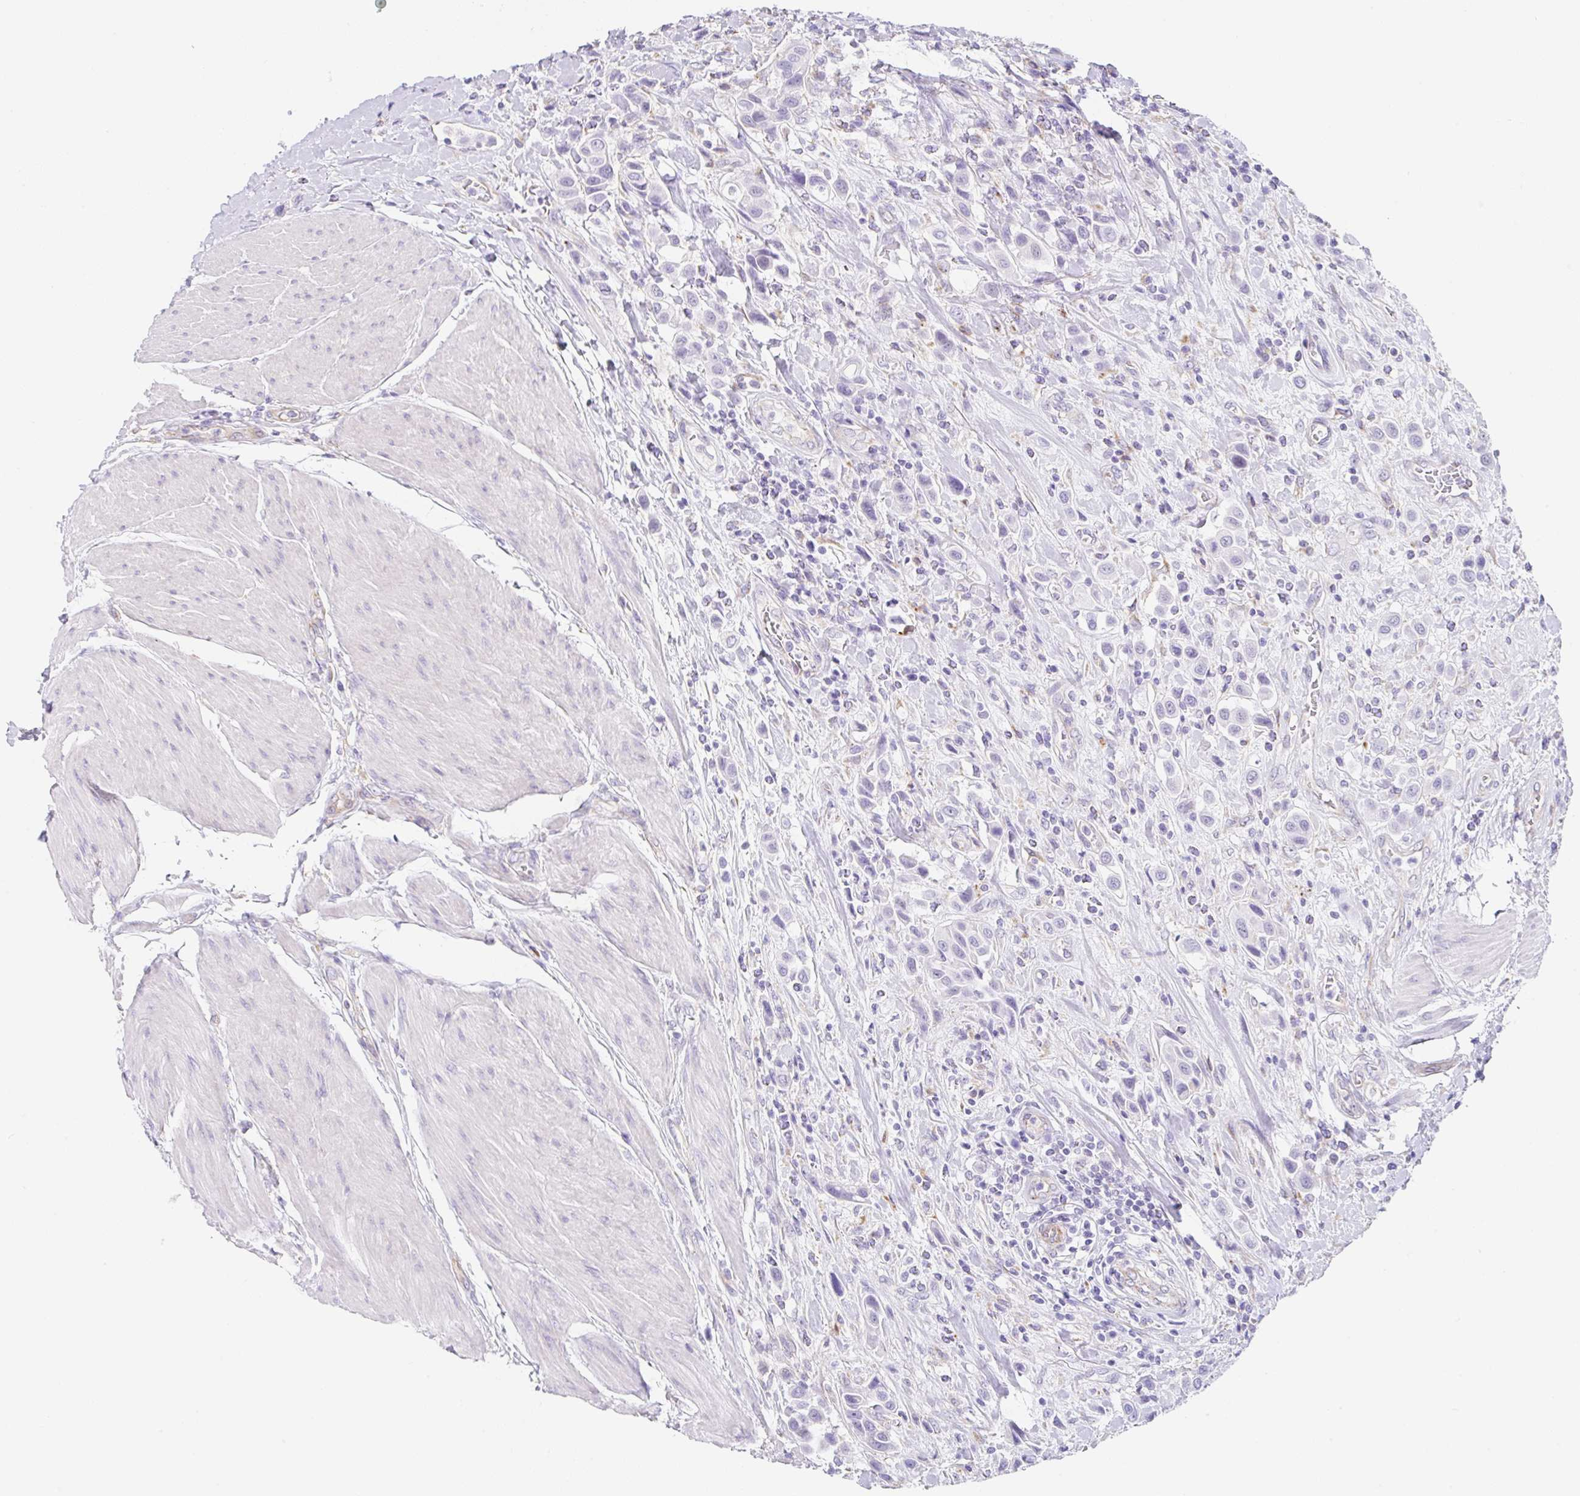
{"staining": {"intensity": "negative", "quantity": "none", "location": "none"}, "tissue": "urothelial cancer", "cell_type": "Tumor cells", "image_type": "cancer", "snomed": [{"axis": "morphology", "description": "Urothelial carcinoma, High grade"}, {"axis": "topography", "description": "Urinary bladder"}], "caption": "Urothelial cancer stained for a protein using IHC exhibits no expression tumor cells.", "gene": "DKK4", "patient": {"sex": "male", "age": 50}}